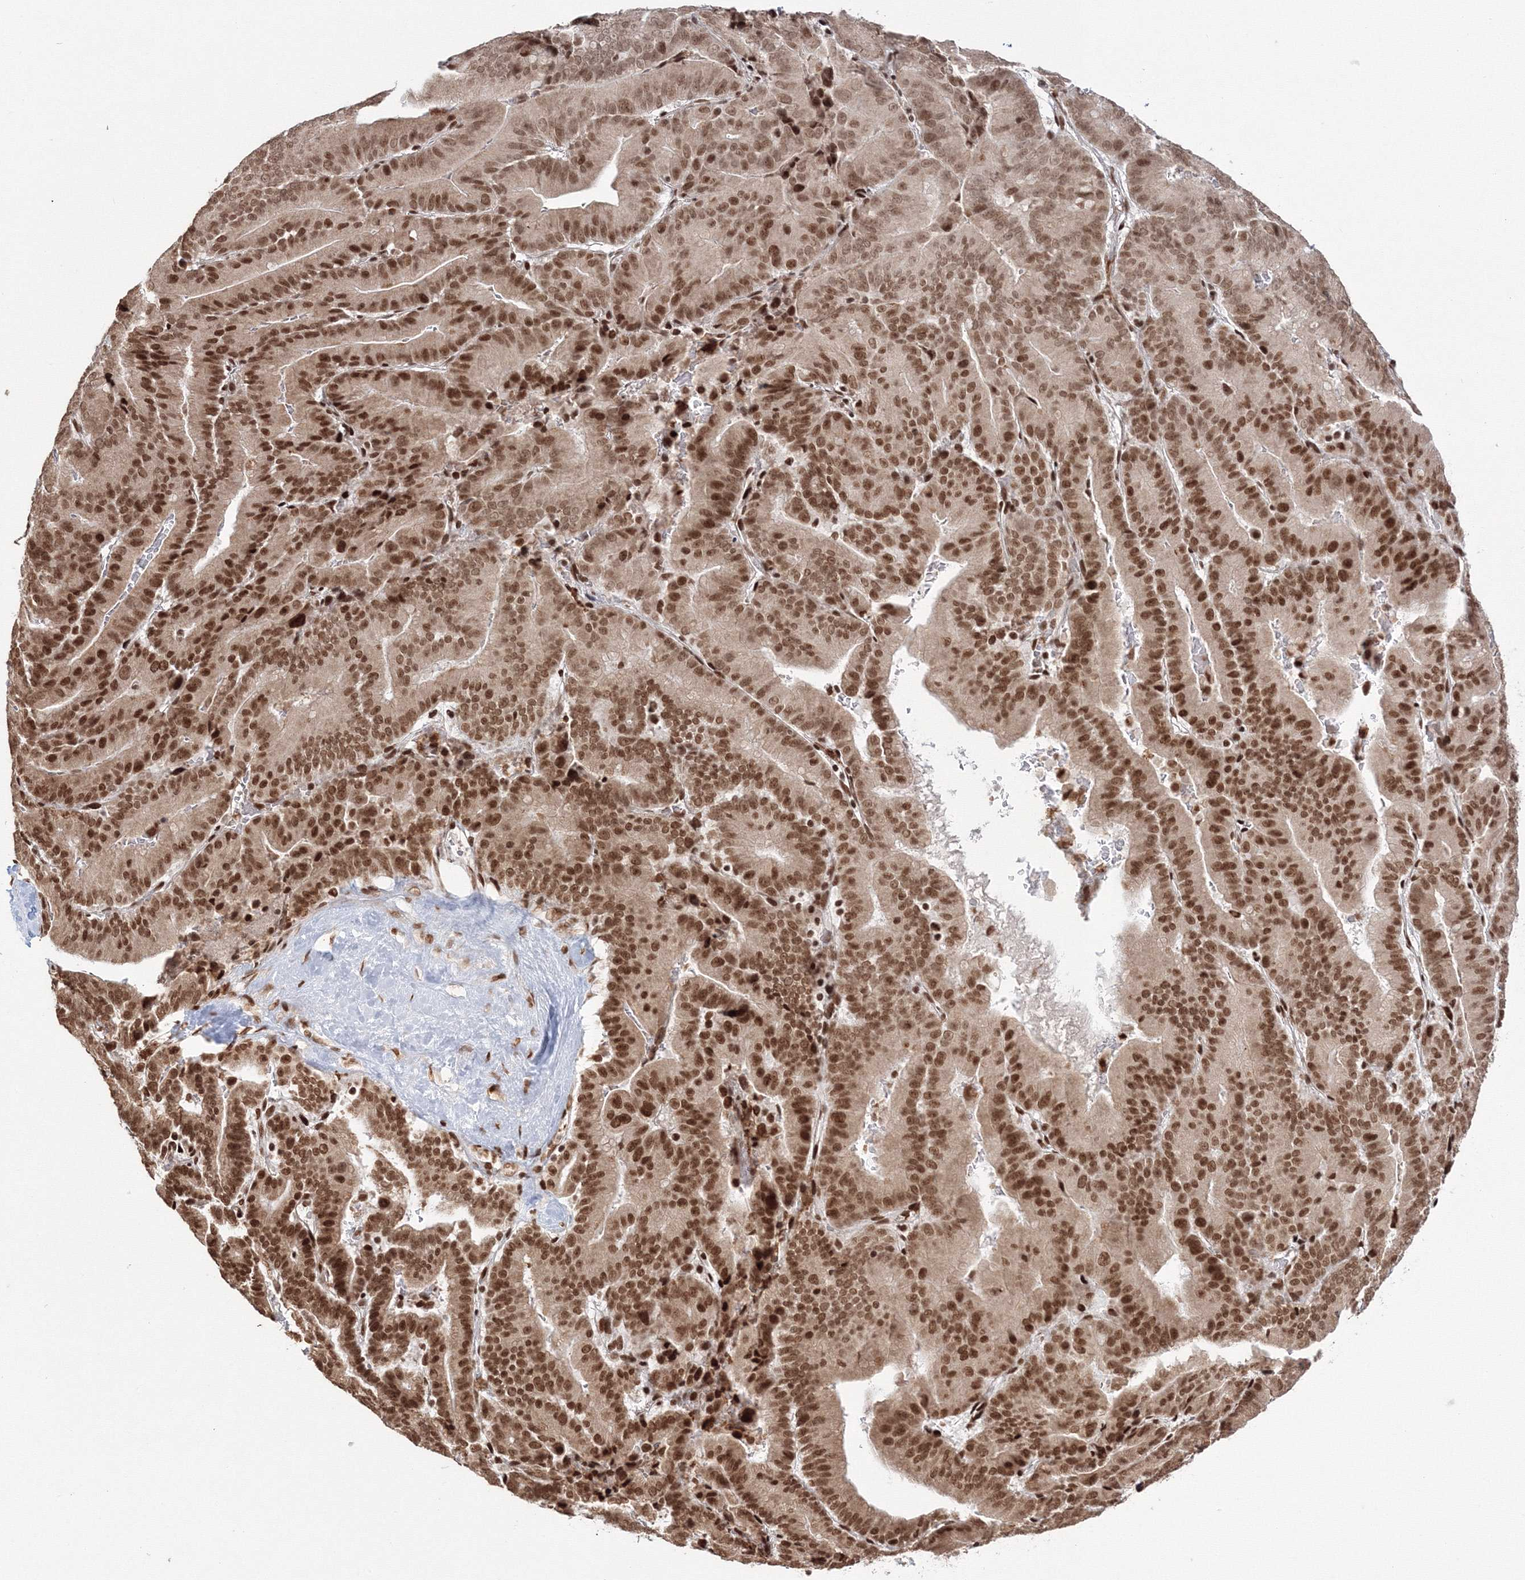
{"staining": {"intensity": "strong", "quantity": ">75%", "location": "nuclear"}, "tissue": "liver cancer", "cell_type": "Tumor cells", "image_type": "cancer", "snomed": [{"axis": "morphology", "description": "Cholangiocarcinoma"}, {"axis": "topography", "description": "Liver"}], "caption": "This is an image of IHC staining of liver cholangiocarcinoma, which shows strong positivity in the nuclear of tumor cells.", "gene": "KIF20A", "patient": {"sex": "female", "age": 75}}